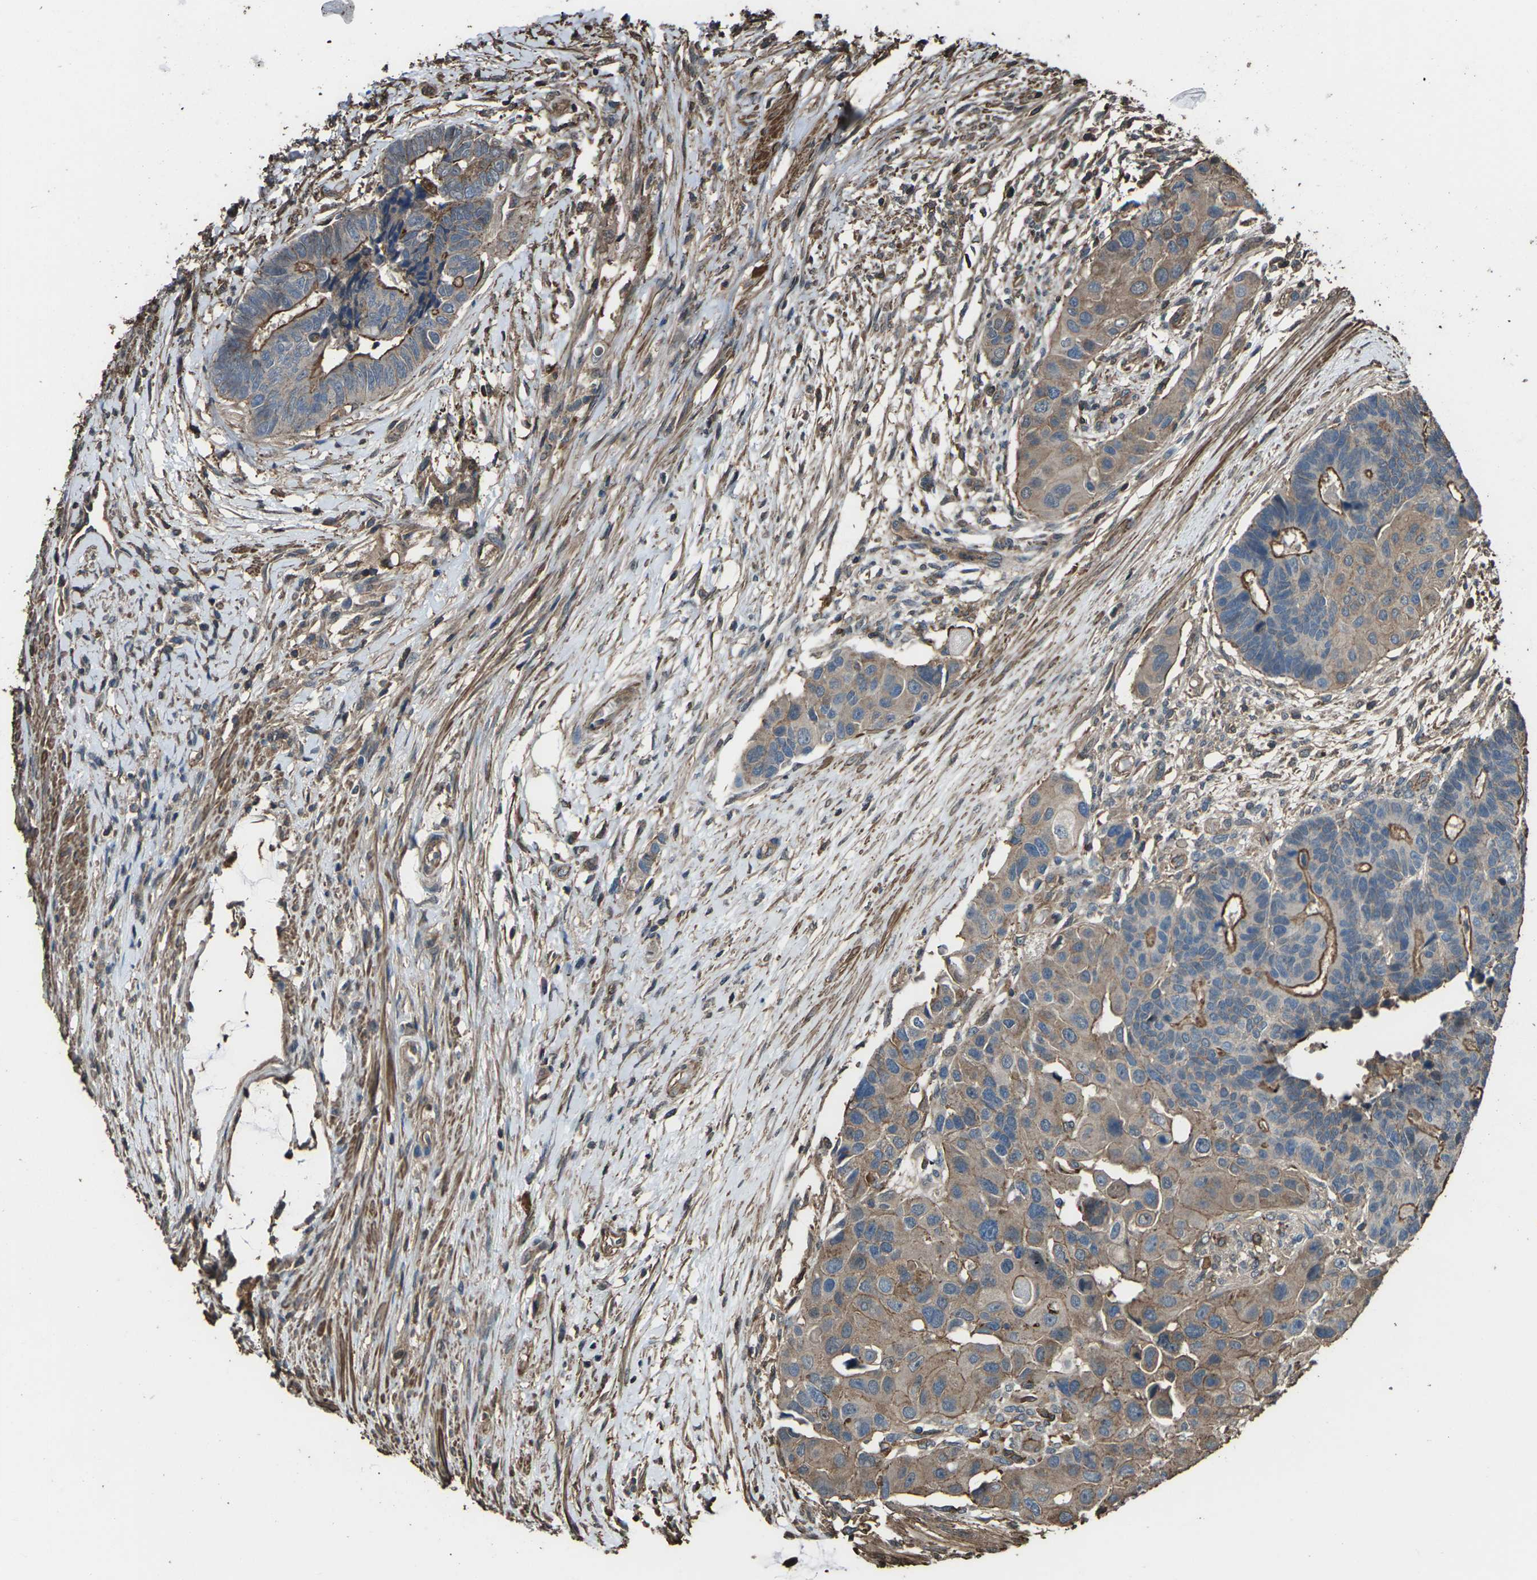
{"staining": {"intensity": "strong", "quantity": "25%-75%", "location": "cytoplasmic/membranous"}, "tissue": "colorectal cancer", "cell_type": "Tumor cells", "image_type": "cancer", "snomed": [{"axis": "morphology", "description": "Adenocarcinoma, NOS"}, {"axis": "topography", "description": "Rectum"}], "caption": "The photomicrograph exhibits staining of colorectal cancer (adenocarcinoma), revealing strong cytoplasmic/membranous protein positivity (brown color) within tumor cells. Nuclei are stained in blue.", "gene": "DHPS", "patient": {"sex": "male", "age": 51}}